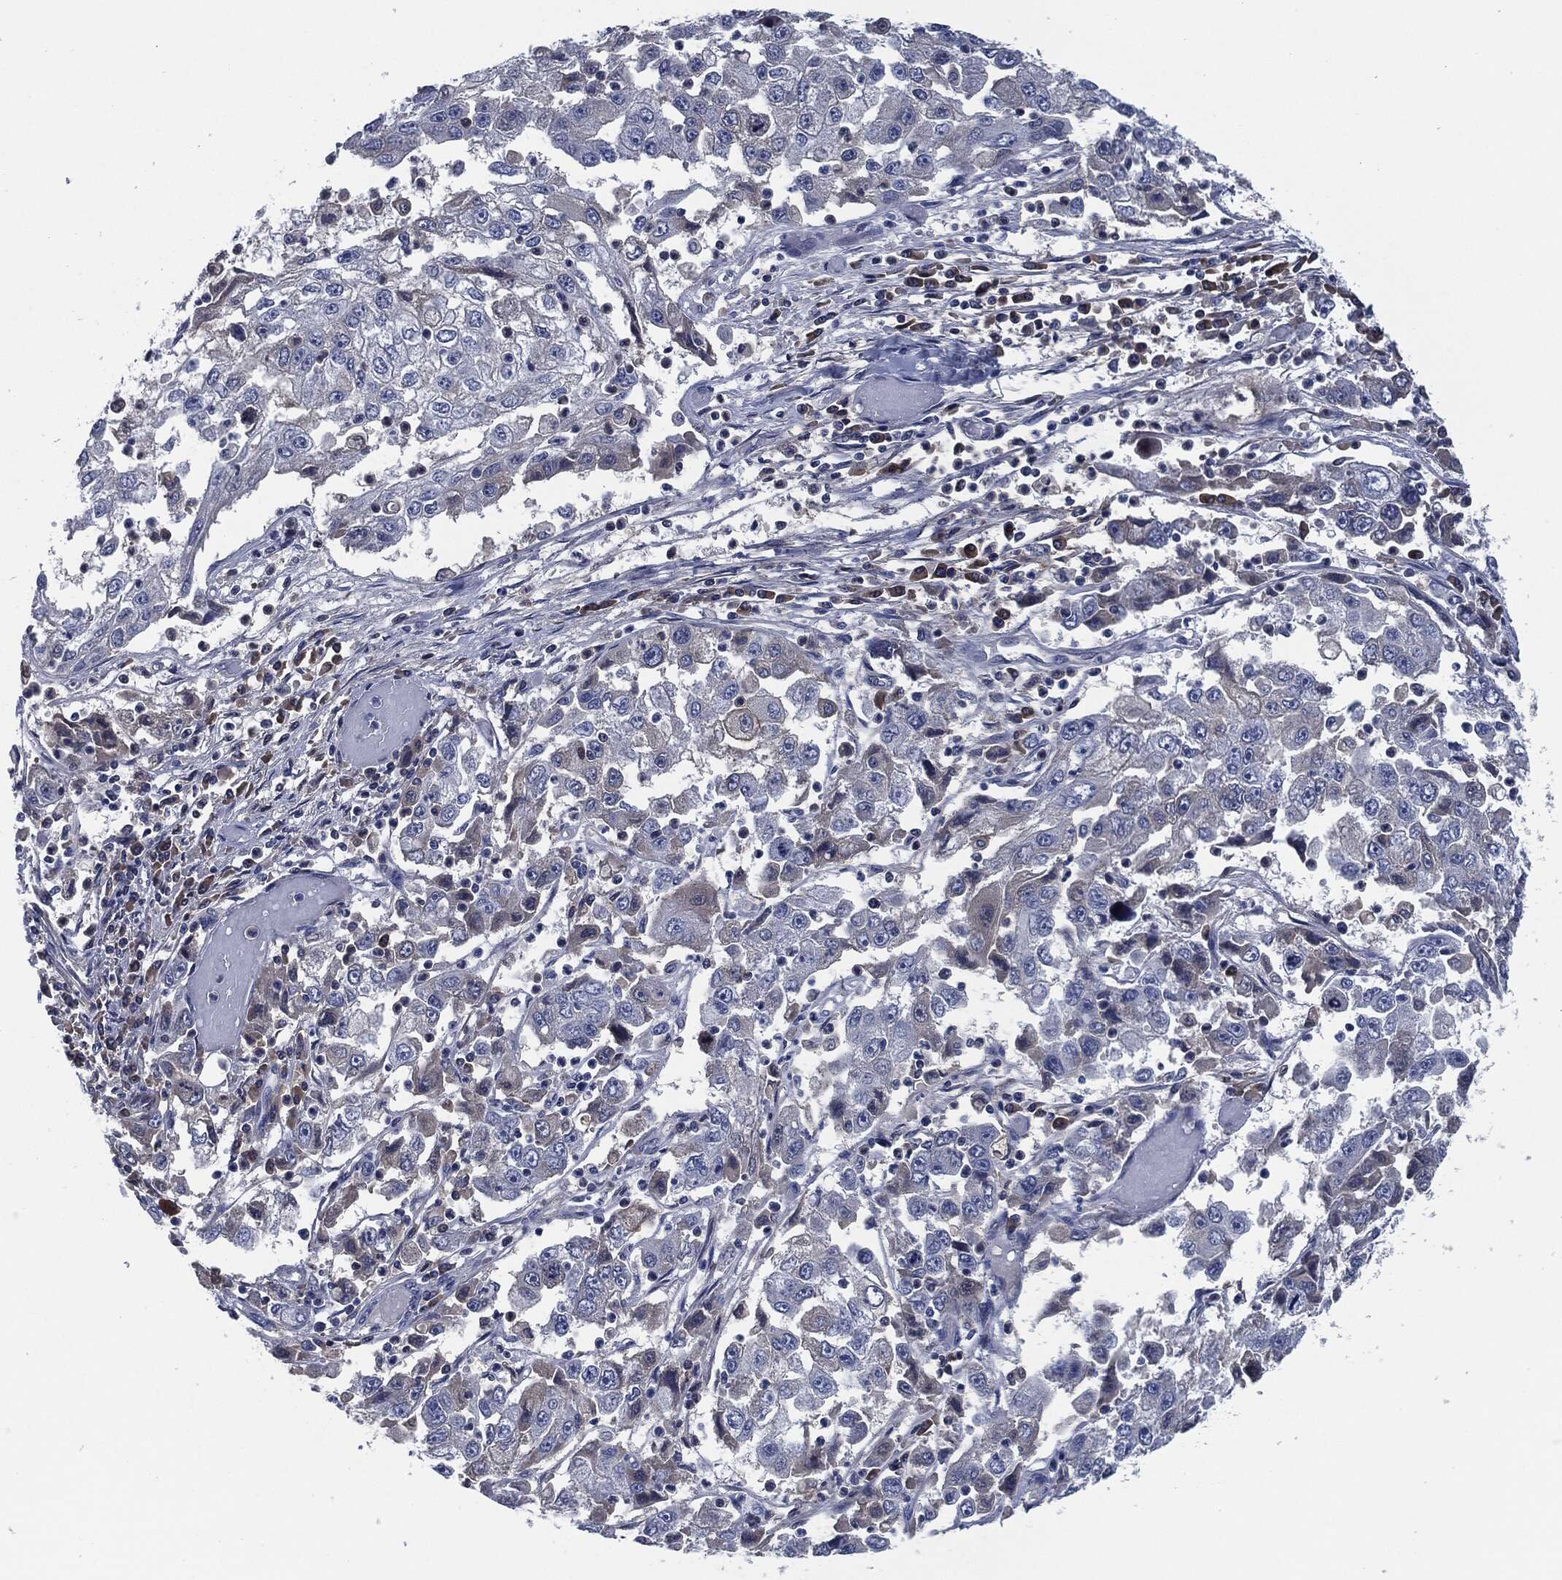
{"staining": {"intensity": "negative", "quantity": "none", "location": "none"}, "tissue": "cervical cancer", "cell_type": "Tumor cells", "image_type": "cancer", "snomed": [{"axis": "morphology", "description": "Squamous cell carcinoma, NOS"}, {"axis": "topography", "description": "Cervix"}], "caption": "Tumor cells are negative for protein expression in human squamous cell carcinoma (cervical).", "gene": "IL2RG", "patient": {"sex": "female", "age": 36}}